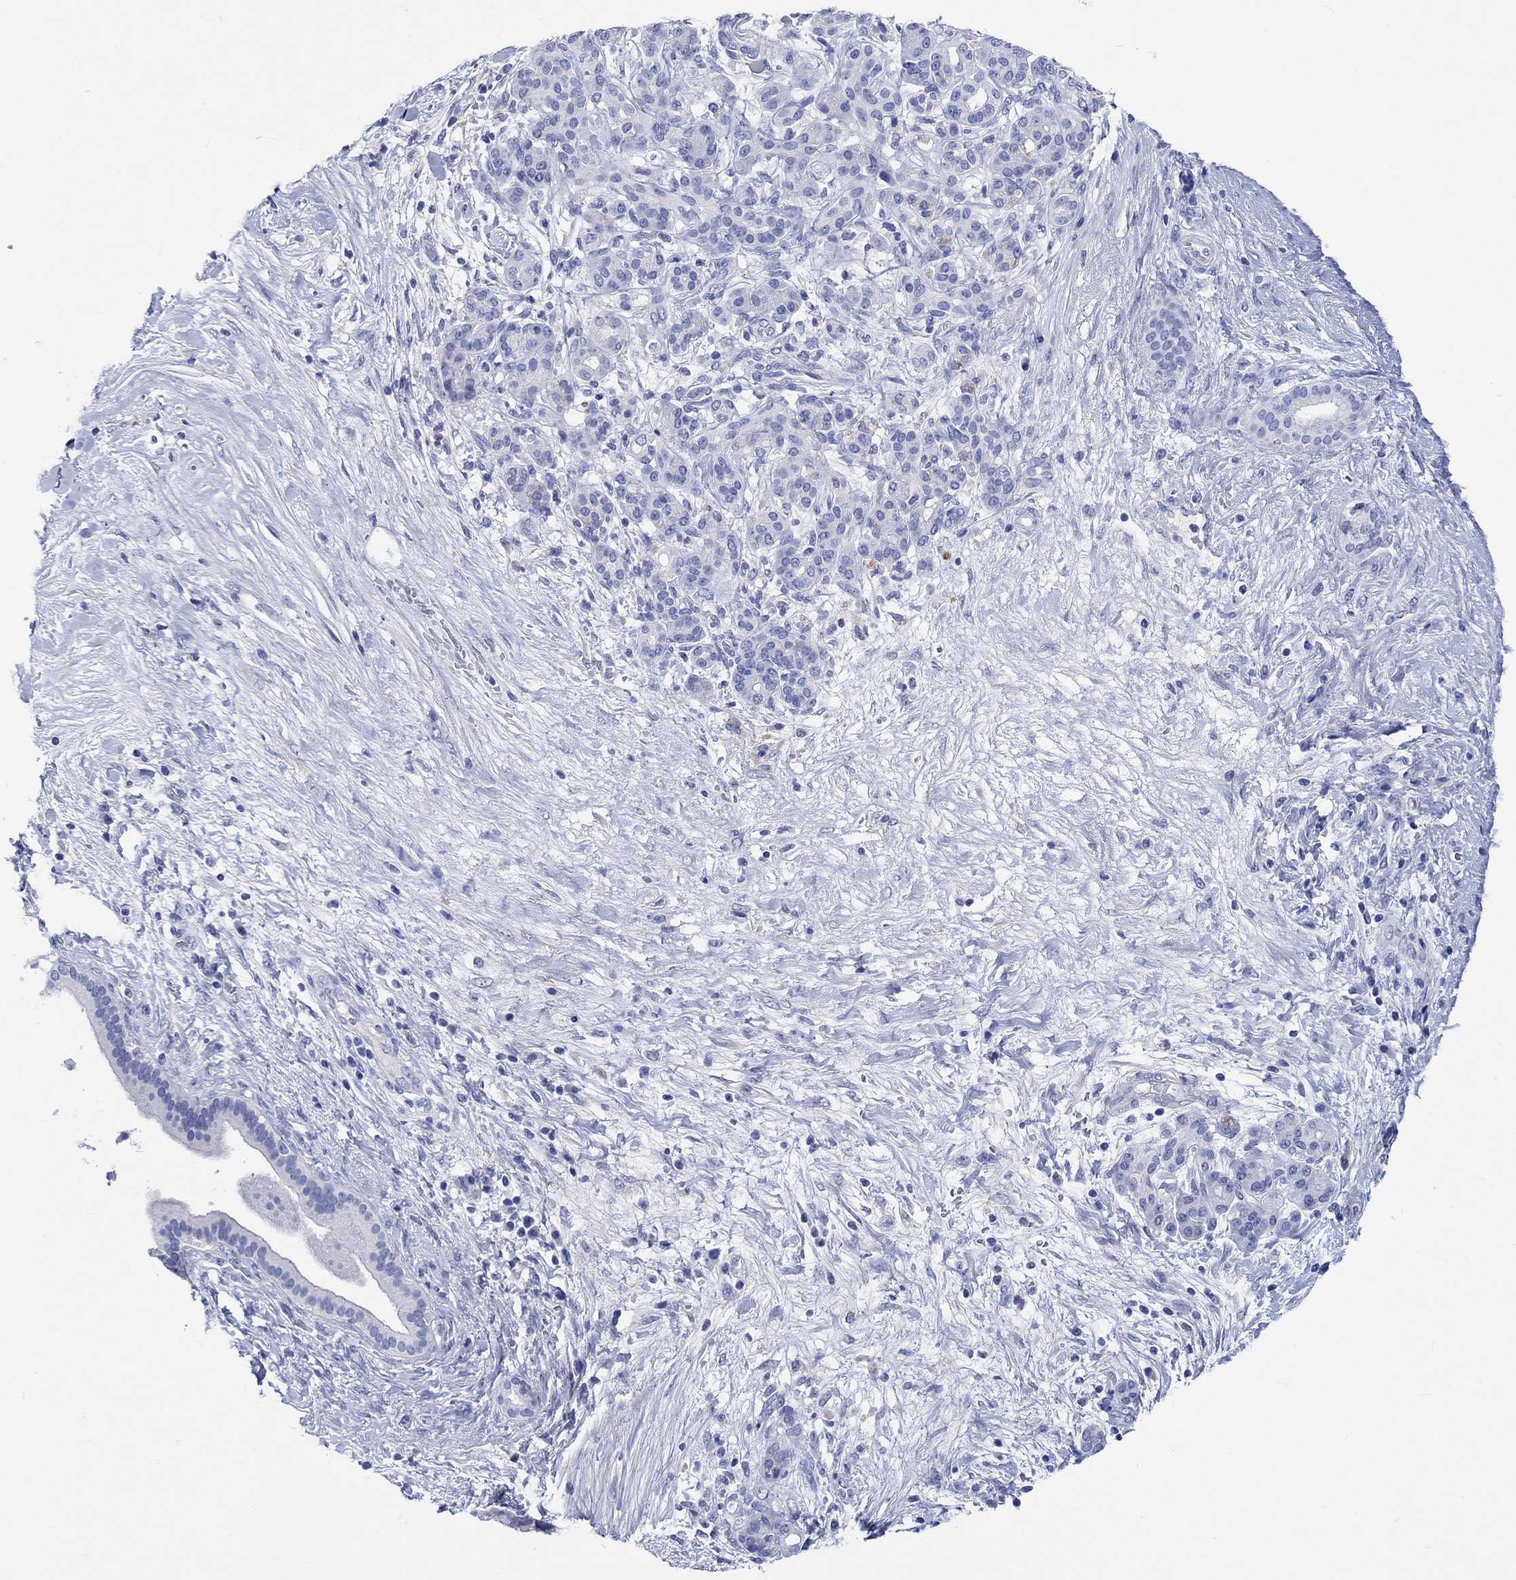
{"staining": {"intensity": "negative", "quantity": "none", "location": "none"}, "tissue": "pancreatic cancer", "cell_type": "Tumor cells", "image_type": "cancer", "snomed": [{"axis": "morphology", "description": "Adenocarcinoma, NOS"}, {"axis": "topography", "description": "Pancreas"}], "caption": "Image shows no protein positivity in tumor cells of pancreatic cancer (adenocarcinoma) tissue.", "gene": "SHISA4", "patient": {"sex": "male", "age": 44}}